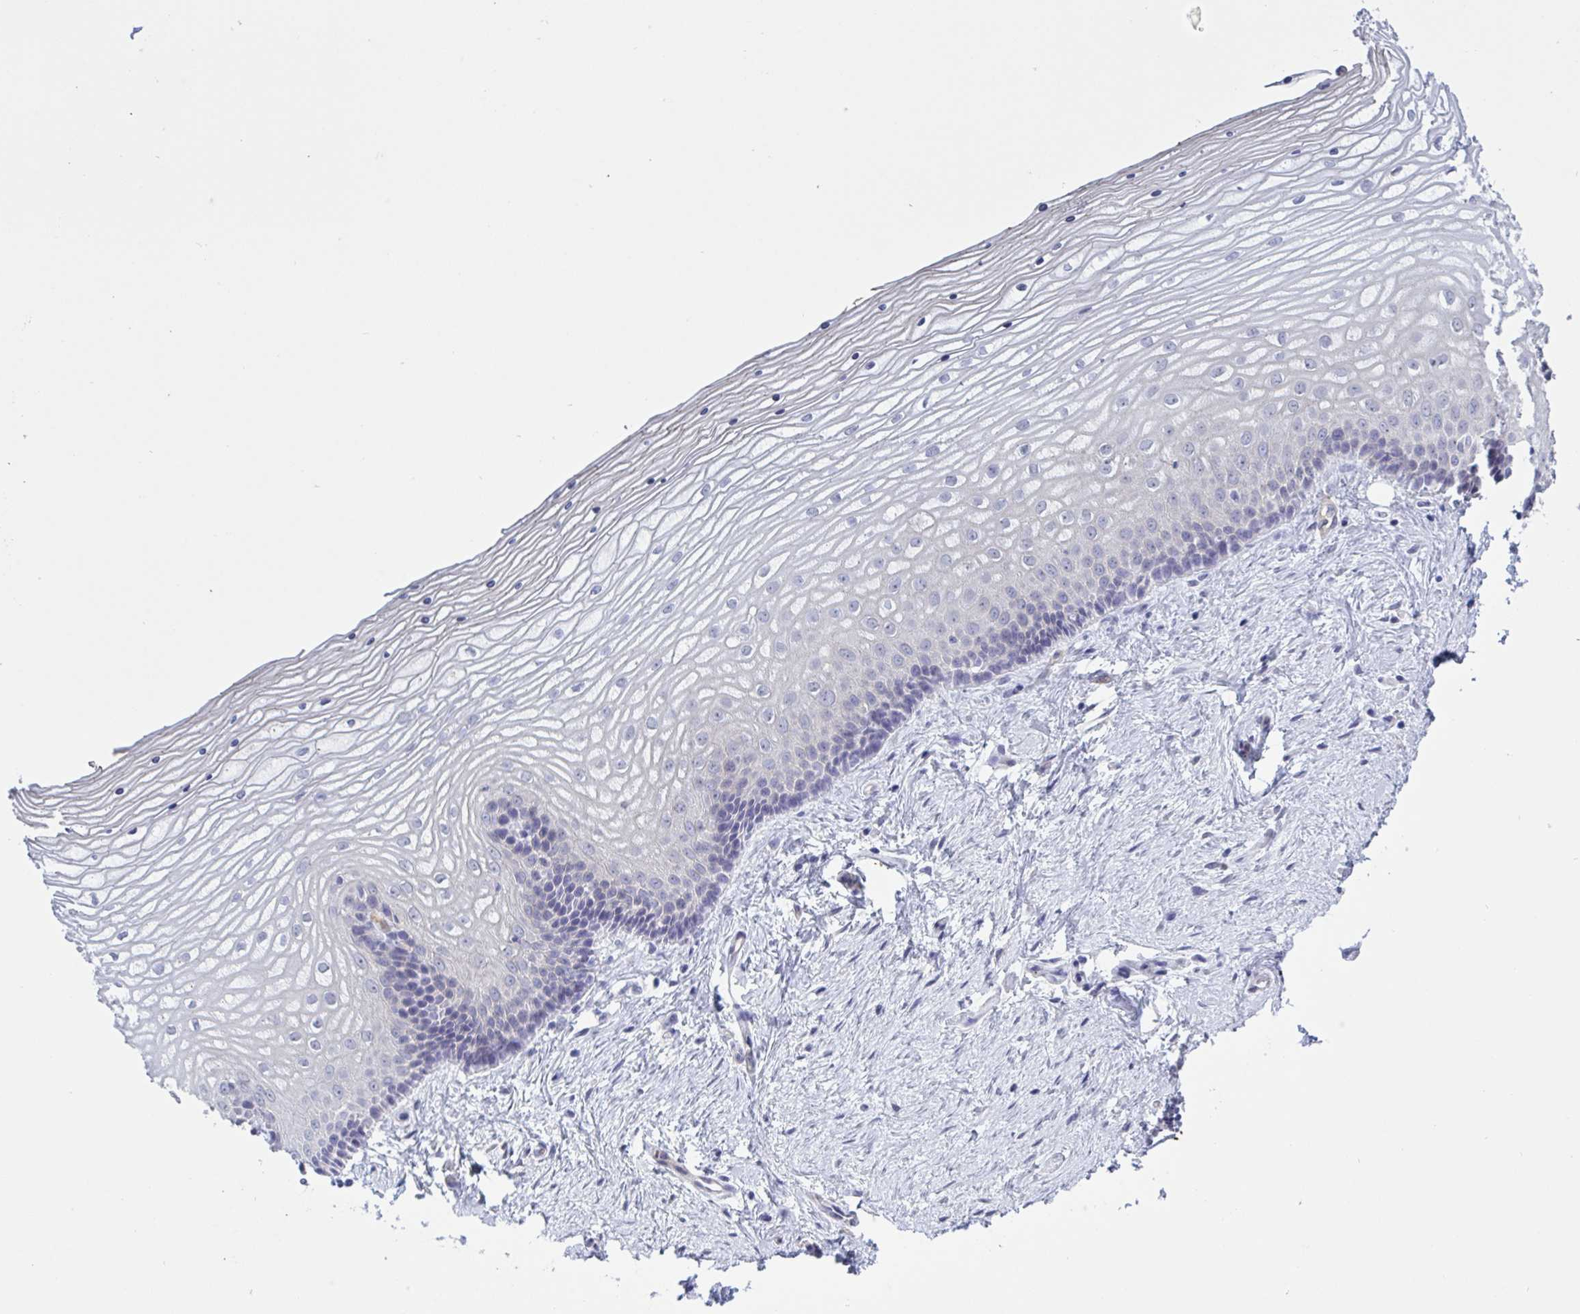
{"staining": {"intensity": "negative", "quantity": "none", "location": "none"}, "tissue": "vagina", "cell_type": "Squamous epithelial cells", "image_type": "normal", "snomed": [{"axis": "morphology", "description": "Normal tissue, NOS"}, {"axis": "topography", "description": "Vagina"}], "caption": "Immunohistochemical staining of normal human vagina shows no significant staining in squamous epithelial cells.", "gene": "ST14", "patient": {"sex": "female", "age": 45}}